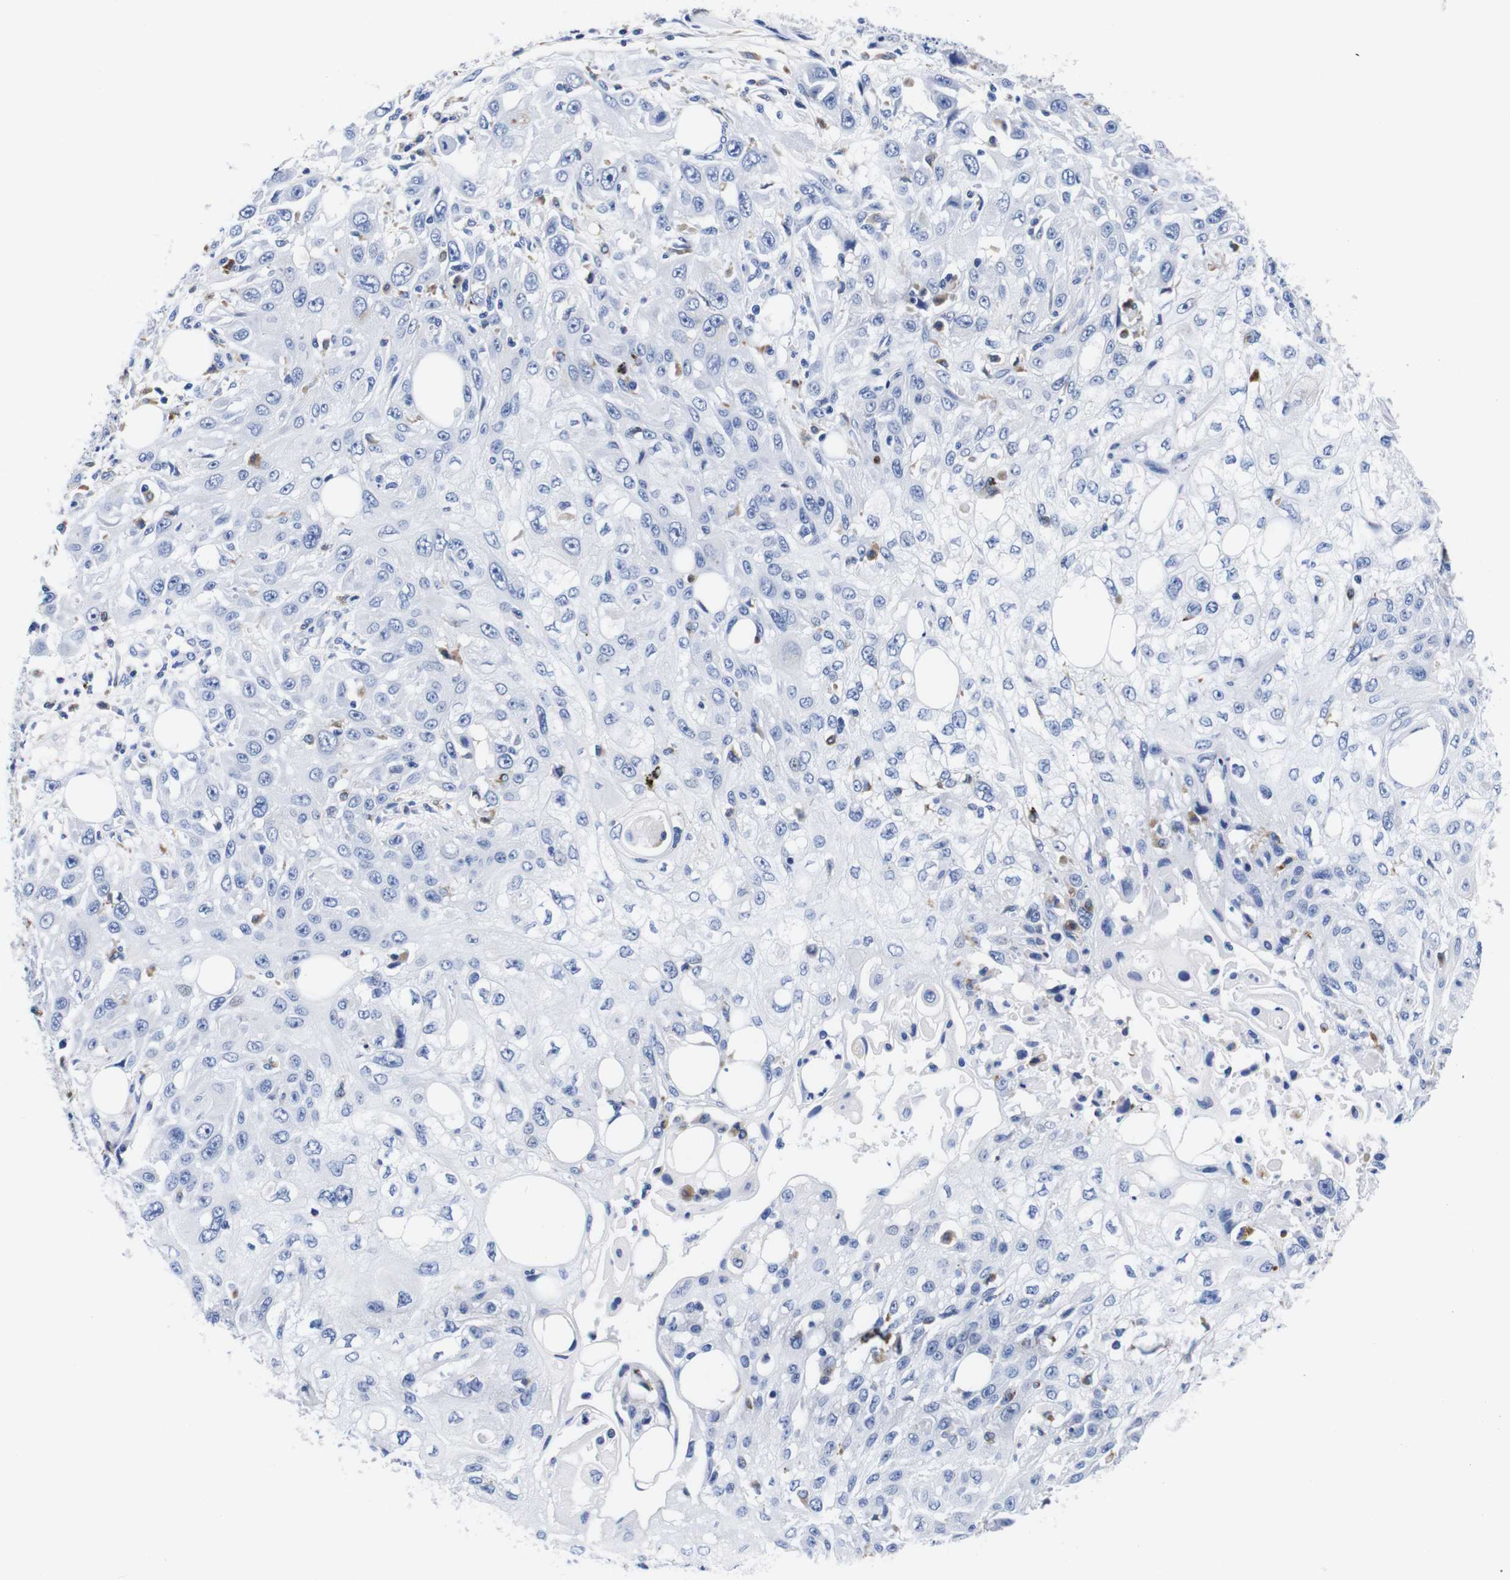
{"staining": {"intensity": "negative", "quantity": "none", "location": "none"}, "tissue": "skin cancer", "cell_type": "Tumor cells", "image_type": "cancer", "snomed": [{"axis": "morphology", "description": "Squamous cell carcinoma, NOS"}, {"axis": "topography", "description": "Skin"}], "caption": "IHC photomicrograph of human skin squamous cell carcinoma stained for a protein (brown), which reveals no positivity in tumor cells.", "gene": "HLA-DMB", "patient": {"sex": "male", "age": 75}}